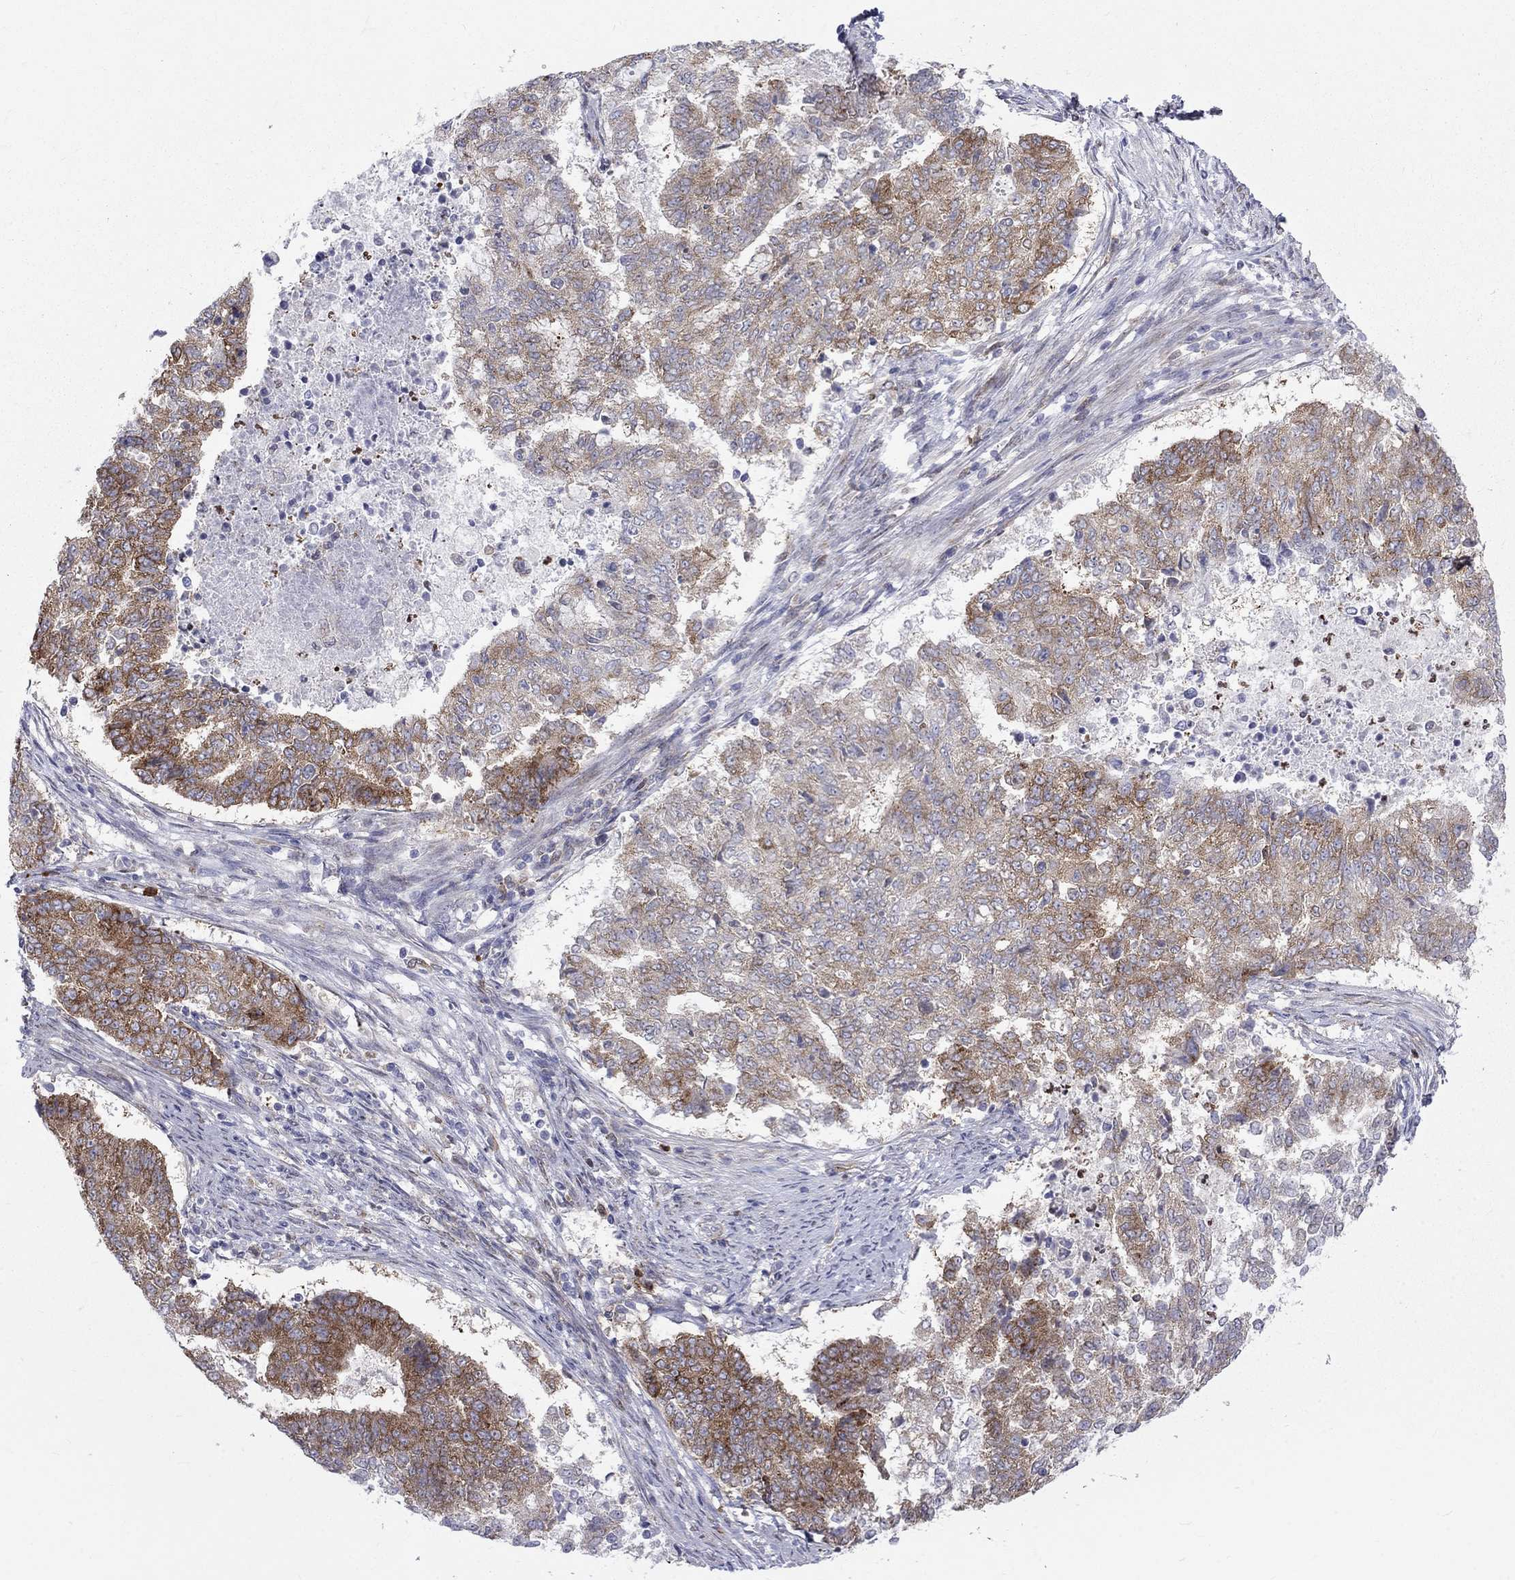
{"staining": {"intensity": "moderate", "quantity": "25%-75%", "location": "cytoplasmic/membranous"}, "tissue": "endometrial cancer", "cell_type": "Tumor cells", "image_type": "cancer", "snomed": [{"axis": "morphology", "description": "Adenocarcinoma, NOS"}, {"axis": "topography", "description": "Endometrium"}], "caption": "High-magnification brightfield microscopy of adenocarcinoma (endometrial) stained with DAB (brown) and counterstained with hematoxylin (blue). tumor cells exhibit moderate cytoplasmic/membranous staining is seen in about25%-75% of cells. (Stains: DAB in brown, nuclei in blue, Microscopy: brightfield microscopy at high magnification).", "gene": "PABPC4", "patient": {"sex": "female", "age": 65}}